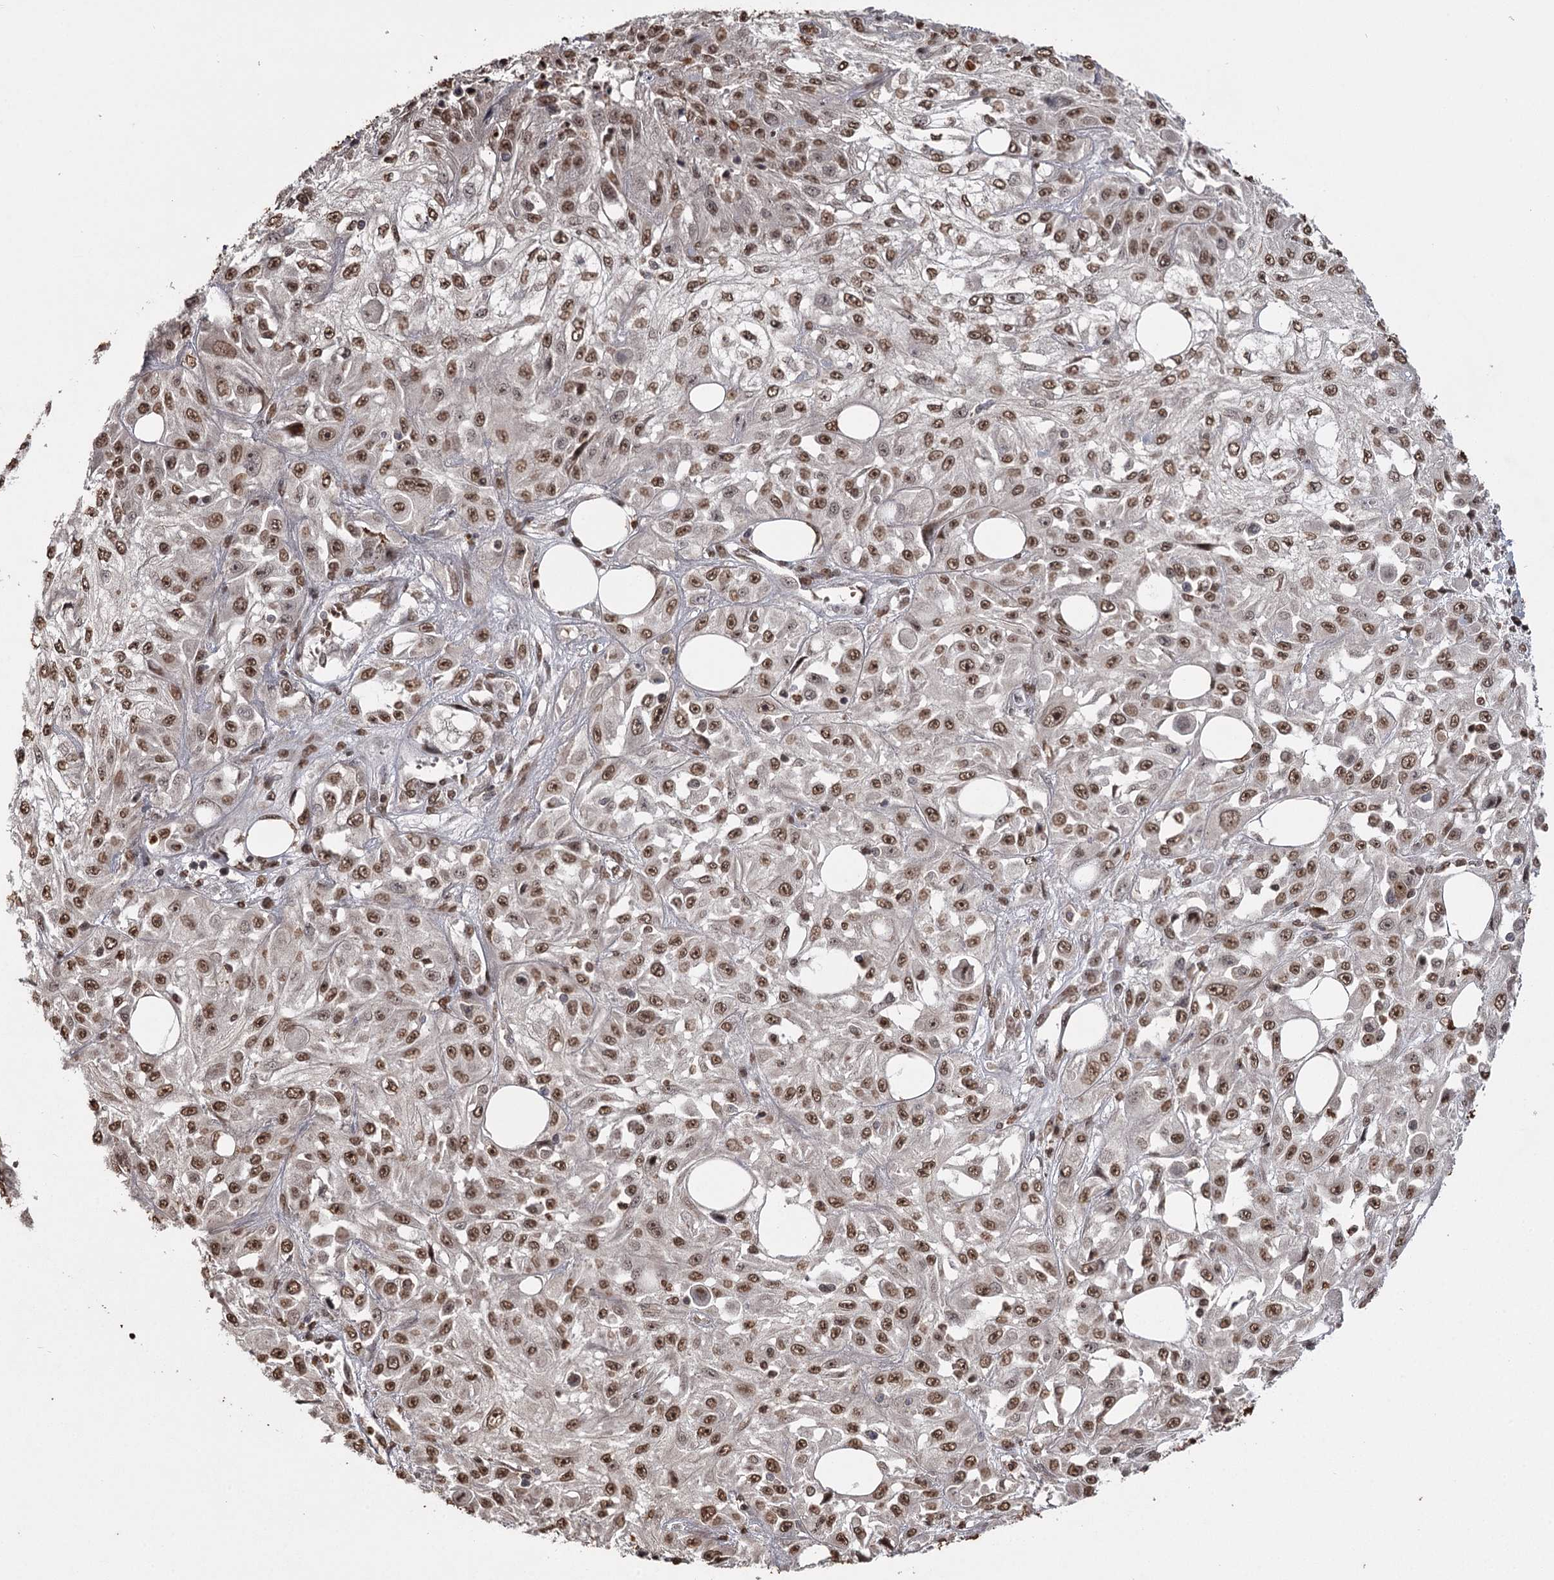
{"staining": {"intensity": "strong", "quantity": ">75%", "location": "nuclear"}, "tissue": "skin cancer", "cell_type": "Tumor cells", "image_type": "cancer", "snomed": [{"axis": "morphology", "description": "Squamous cell carcinoma, NOS"}, {"axis": "morphology", "description": "Squamous cell carcinoma, metastatic, NOS"}, {"axis": "topography", "description": "Skin"}, {"axis": "topography", "description": "Lymph node"}], "caption": "A brown stain highlights strong nuclear positivity of a protein in skin metastatic squamous cell carcinoma tumor cells.", "gene": "THYN1", "patient": {"sex": "male", "age": 75}}